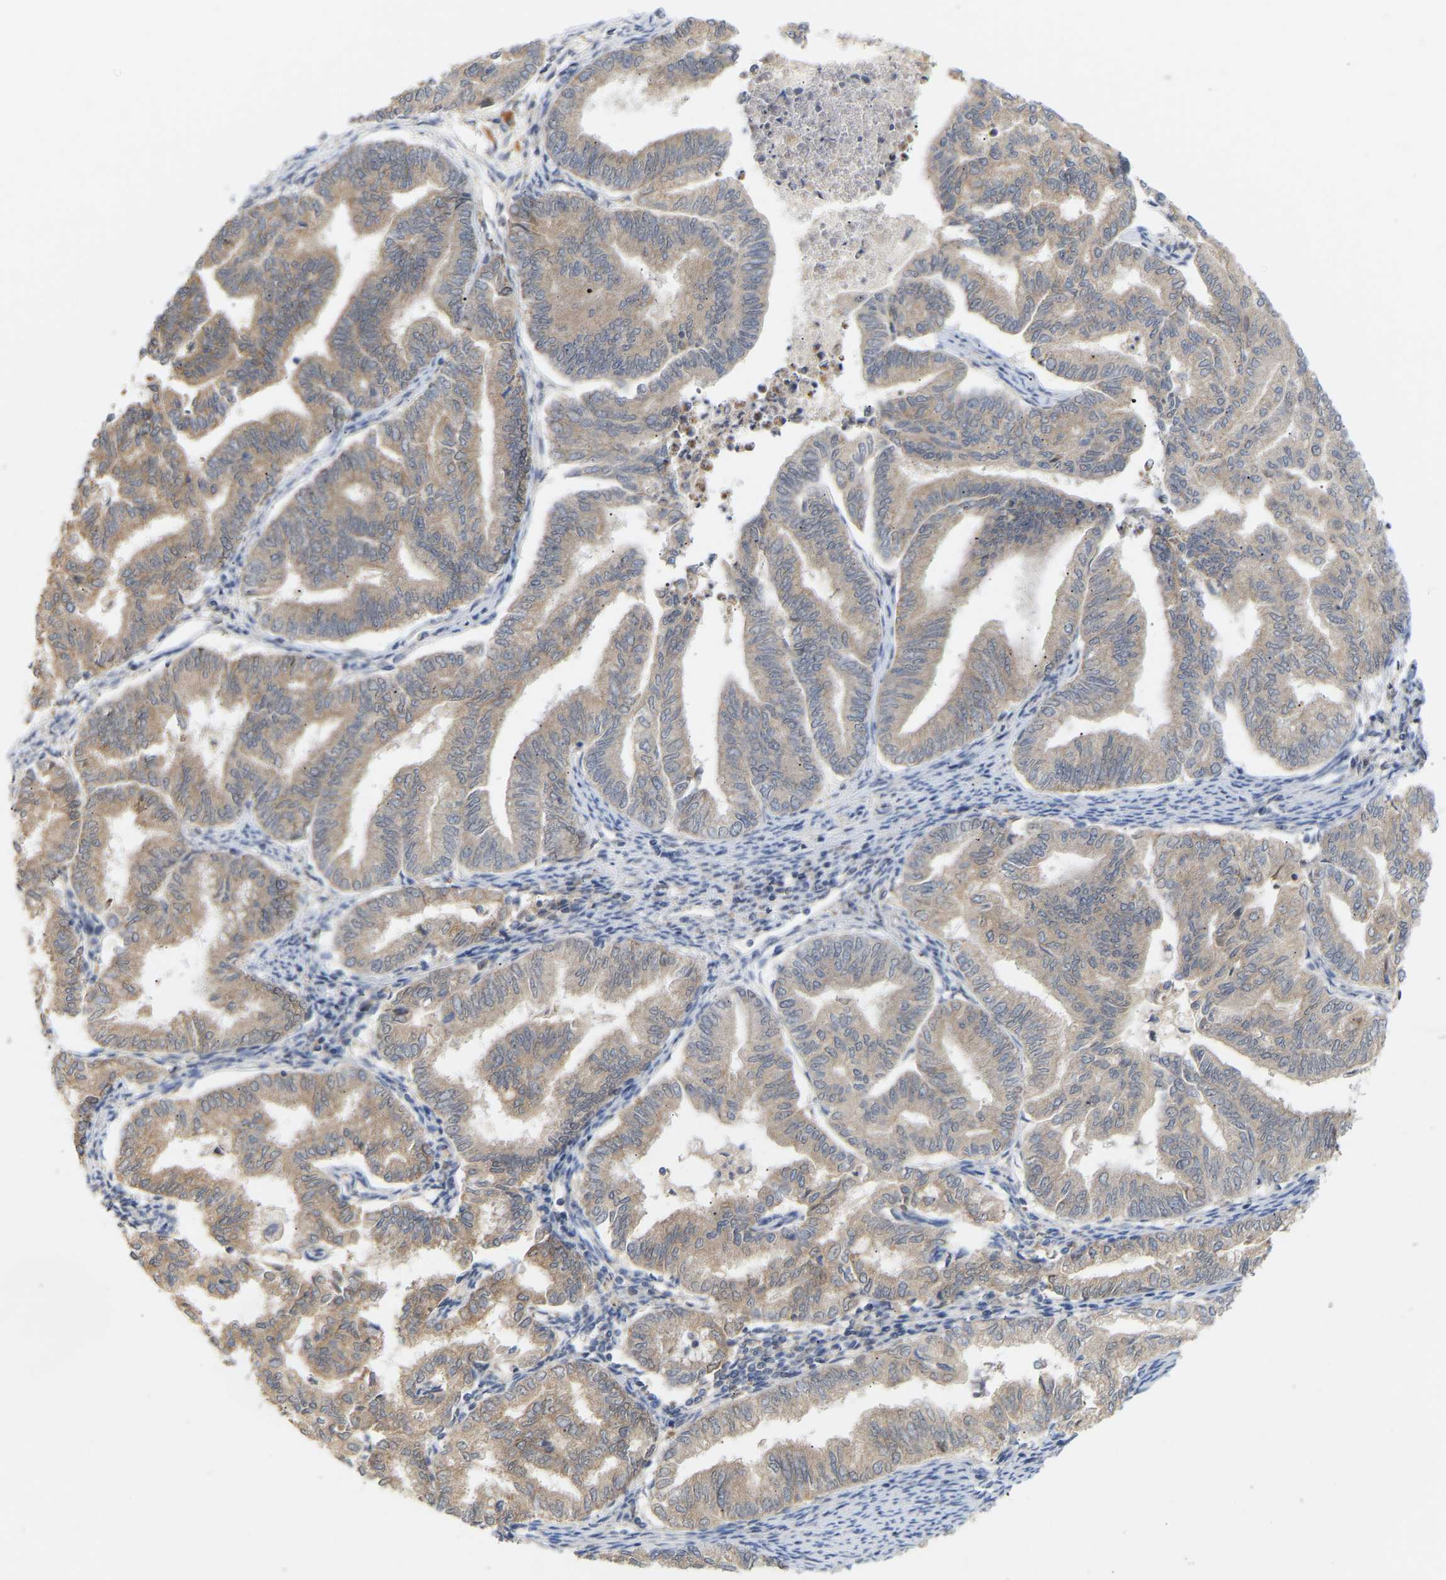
{"staining": {"intensity": "weak", "quantity": "<25%", "location": "cytoplasmic/membranous"}, "tissue": "endometrial cancer", "cell_type": "Tumor cells", "image_type": "cancer", "snomed": [{"axis": "morphology", "description": "Adenocarcinoma, NOS"}, {"axis": "topography", "description": "Endometrium"}], "caption": "High power microscopy micrograph of an immunohistochemistry (IHC) photomicrograph of endometrial adenocarcinoma, revealing no significant expression in tumor cells.", "gene": "TPMT", "patient": {"sex": "female", "age": 79}}